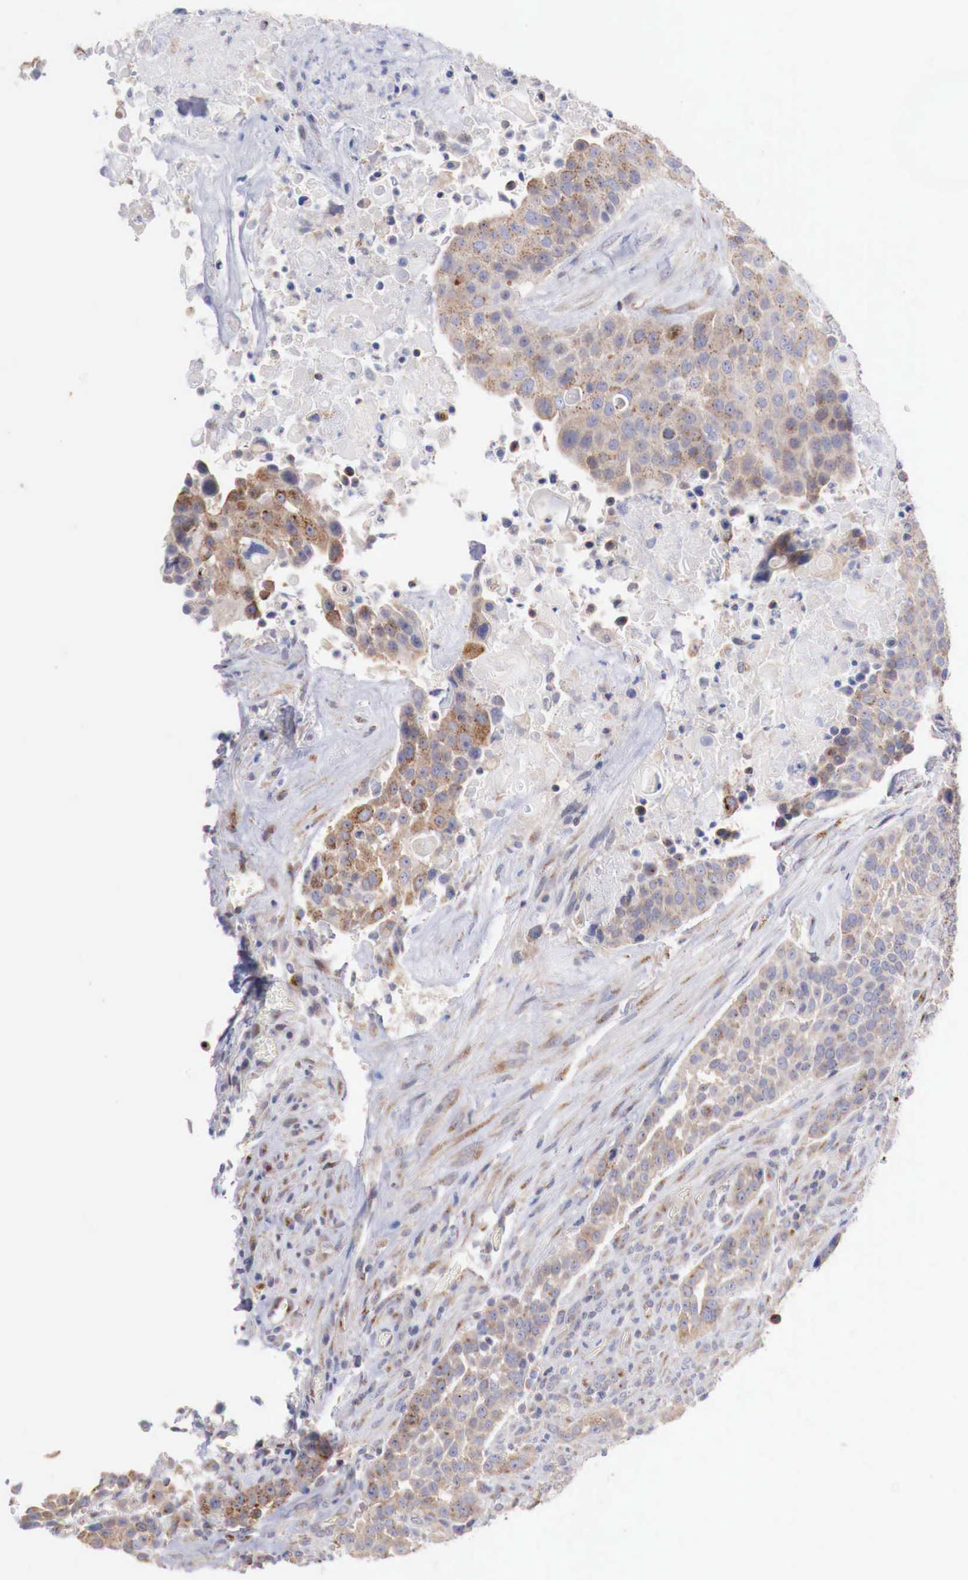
{"staining": {"intensity": "moderate", "quantity": ">75%", "location": "cytoplasmic/membranous"}, "tissue": "urothelial cancer", "cell_type": "Tumor cells", "image_type": "cancer", "snomed": [{"axis": "morphology", "description": "Urothelial carcinoma, High grade"}, {"axis": "topography", "description": "Urinary bladder"}], "caption": "The micrograph demonstrates staining of urothelial cancer, revealing moderate cytoplasmic/membranous protein staining (brown color) within tumor cells.", "gene": "SYAP1", "patient": {"sex": "male", "age": 74}}